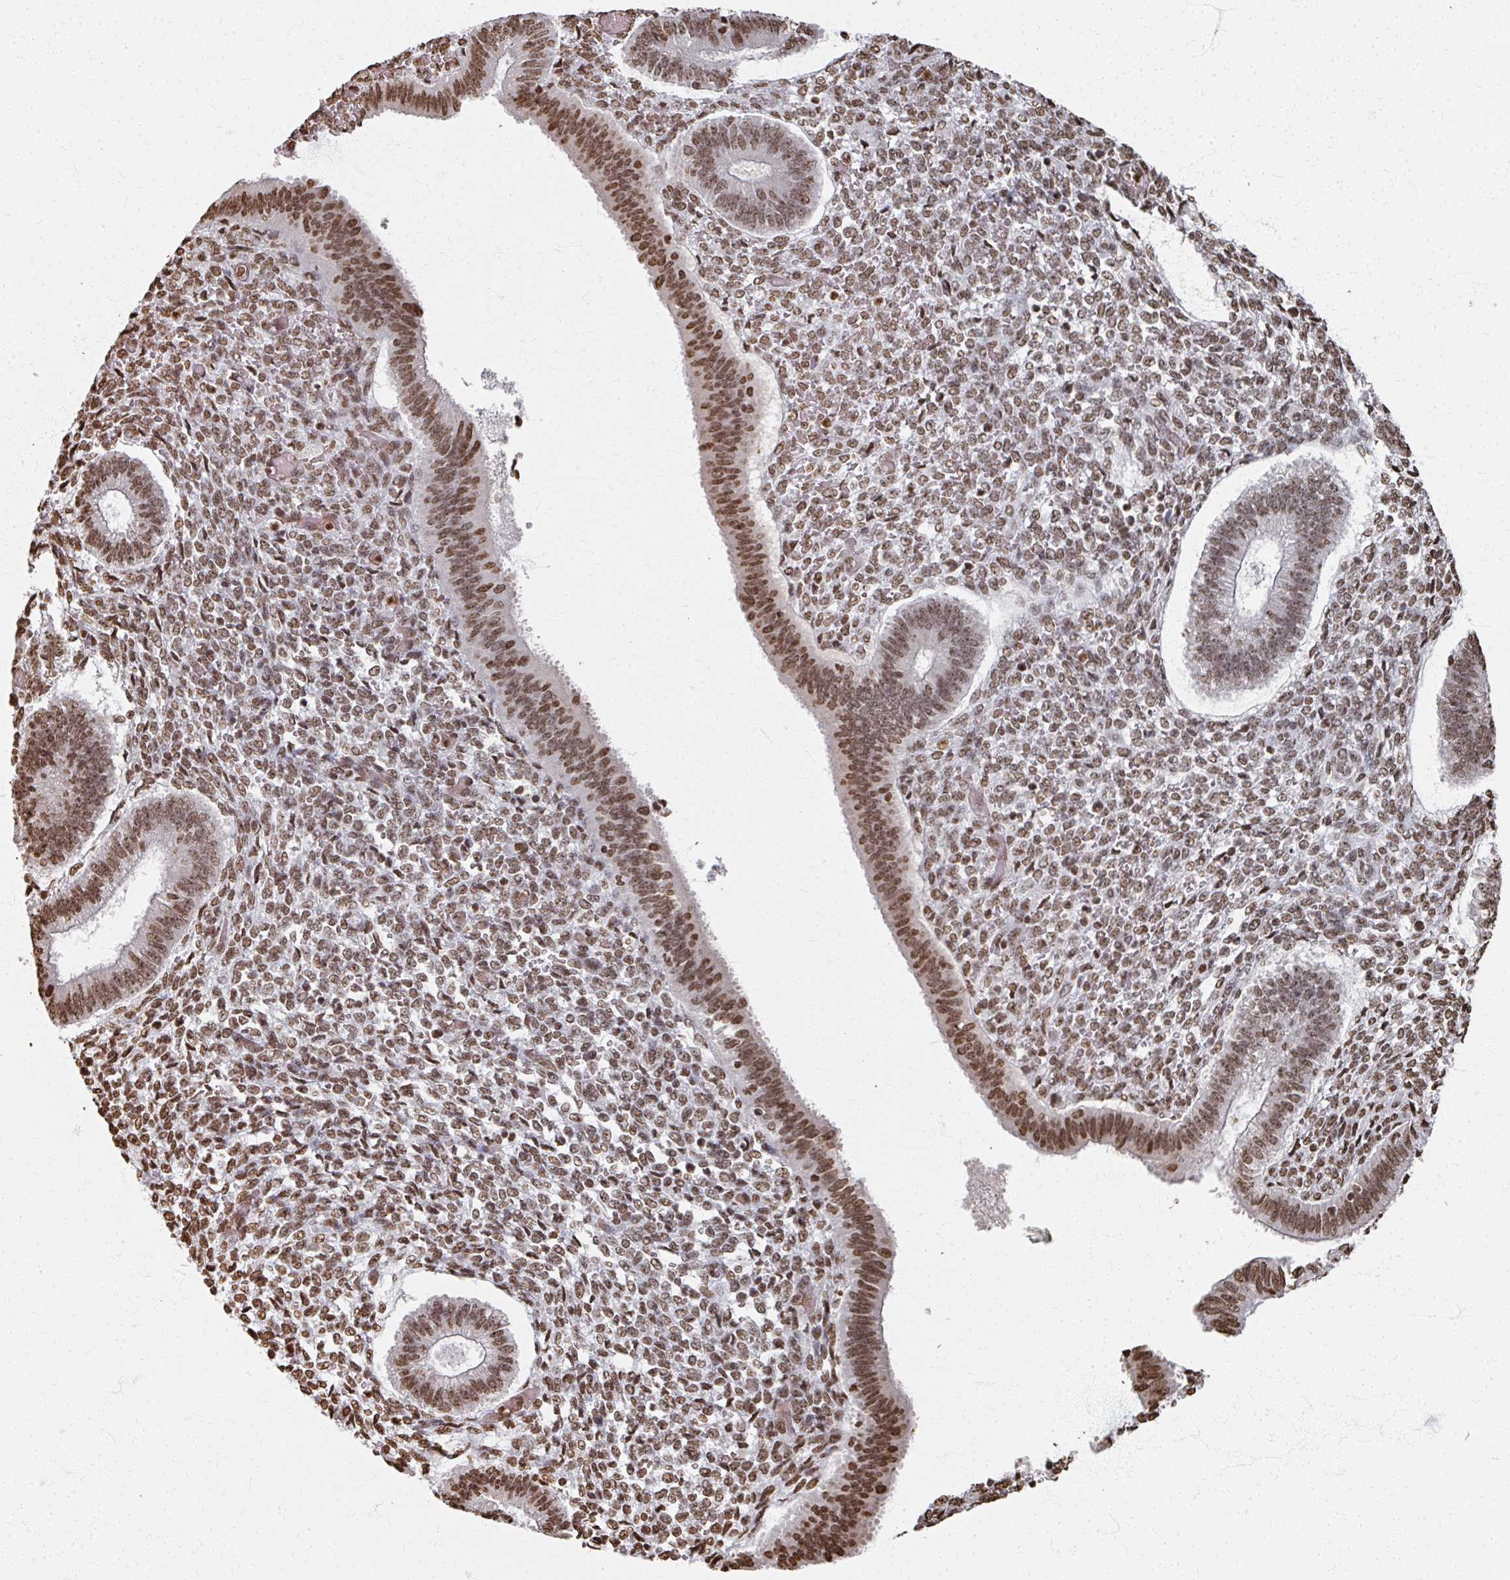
{"staining": {"intensity": "moderate", "quantity": "25%-75%", "location": "nuclear"}, "tissue": "endometrium", "cell_type": "Cells in endometrial stroma", "image_type": "normal", "snomed": [{"axis": "morphology", "description": "Normal tissue, NOS"}, {"axis": "topography", "description": "Endometrium"}], "caption": "A medium amount of moderate nuclear staining is identified in approximately 25%-75% of cells in endometrial stroma in unremarkable endometrium. Nuclei are stained in blue.", "gene": "DCUN1D5", "patient": {"sex": "female", "age": 25}}